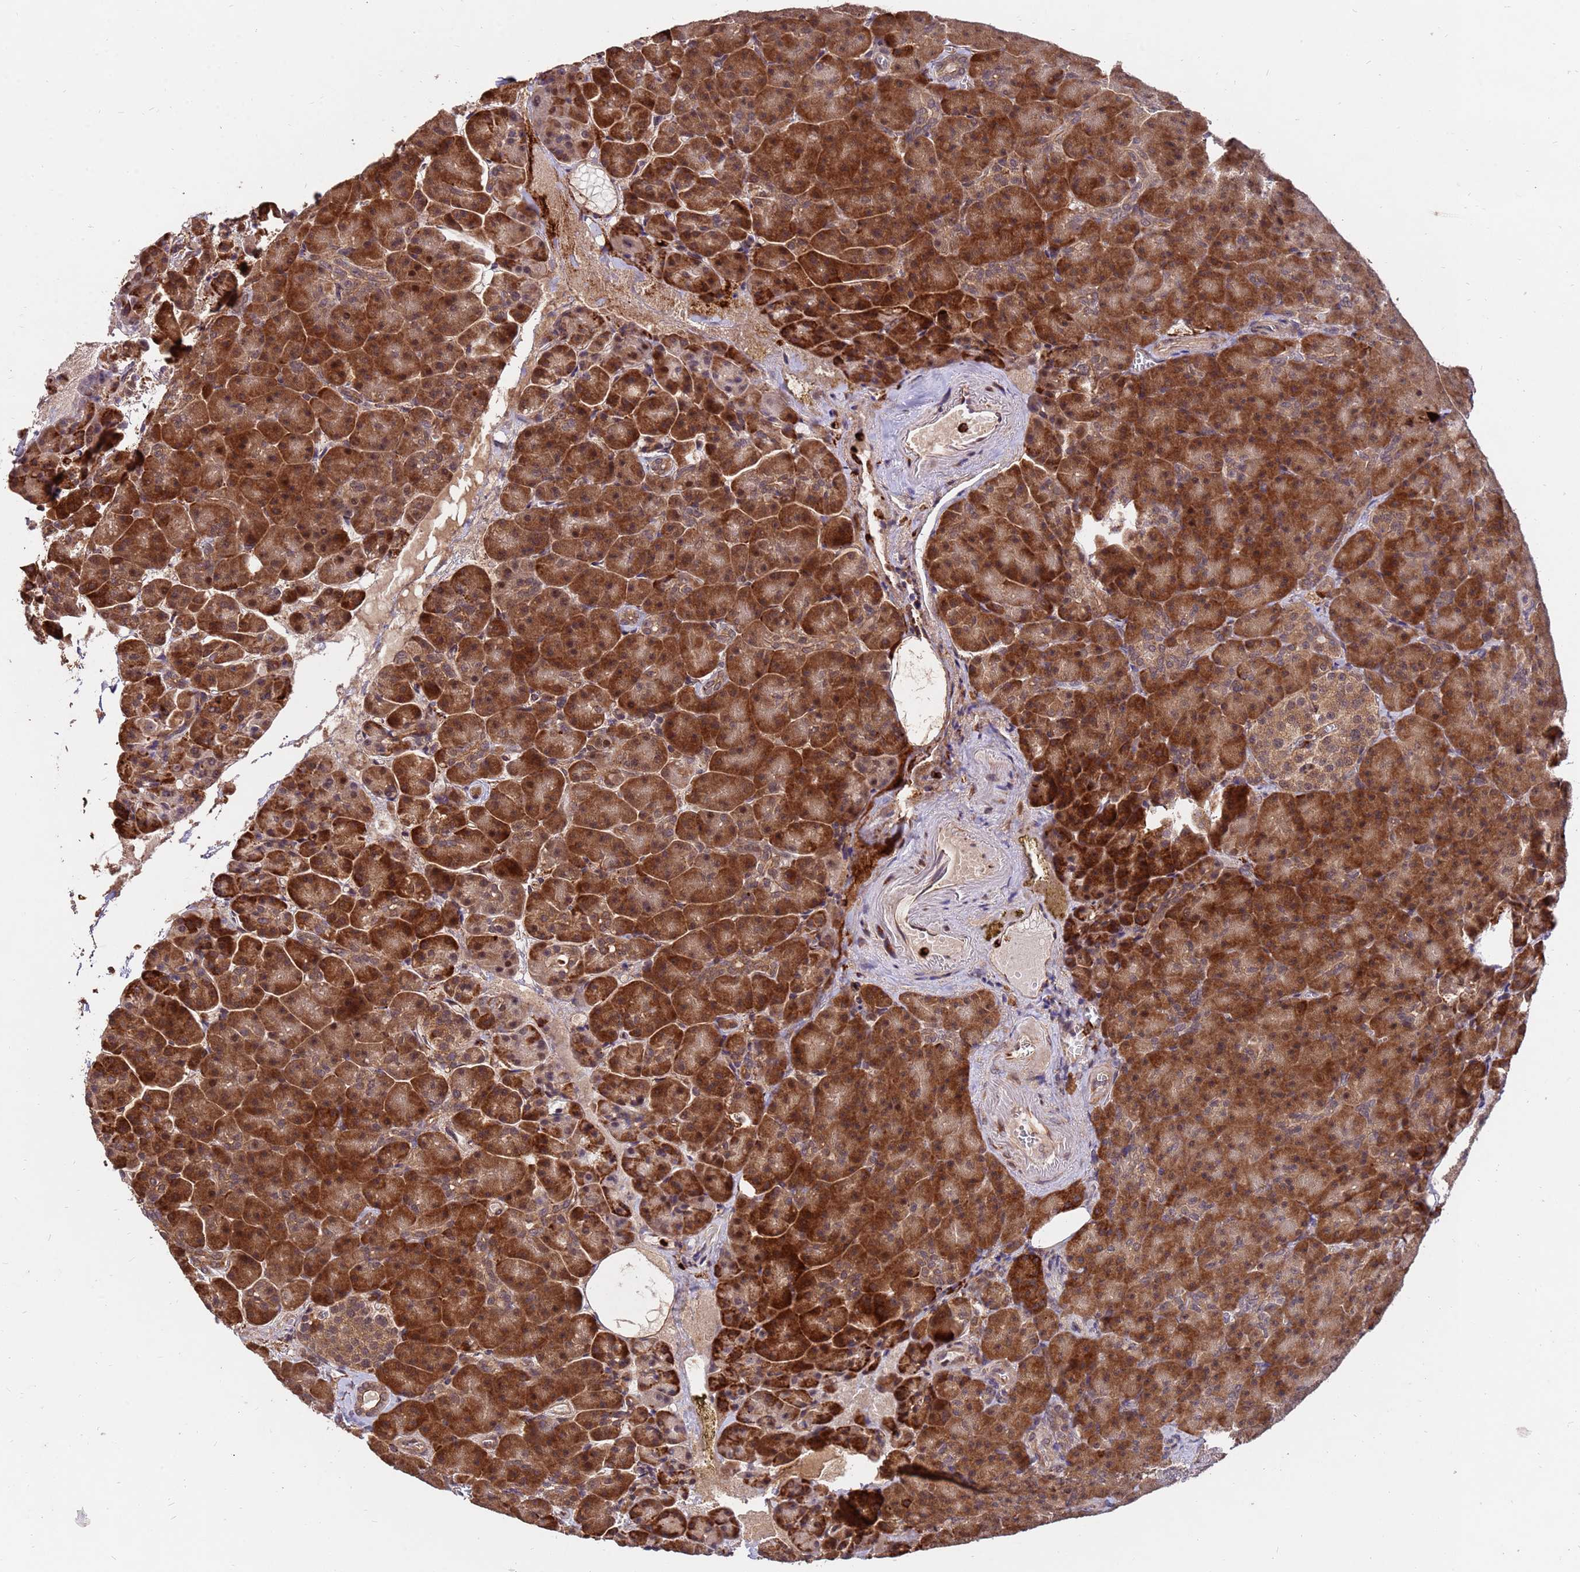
{"staining": {"intensity": "strong", "quantity": ">75%", "location": "cytoplasmic/membranous,nuclear"}, "tissue": "pancreas", "cell_type": "Exocrine glandular cells", "image_type": "normal", "snomed": [{"axis": "morphology", "description": "Normal tissue, NOS"}, {"axis": "topography", "description": "Pancreas"}], "caption": "Protein expression analysis of normal human pancreas reveals strong cytoplasmic/membranous,nuclear staining in about >75% of exocrine glandular cells. The staining is performed using DAB (3,3'-diaminobenzidine) brown chromogen to label protein expression. The nuclei are counter-stained blue using hematoxylin.", "gene": "ZNF619", "patient": {"sex": "female", "age": 74}}